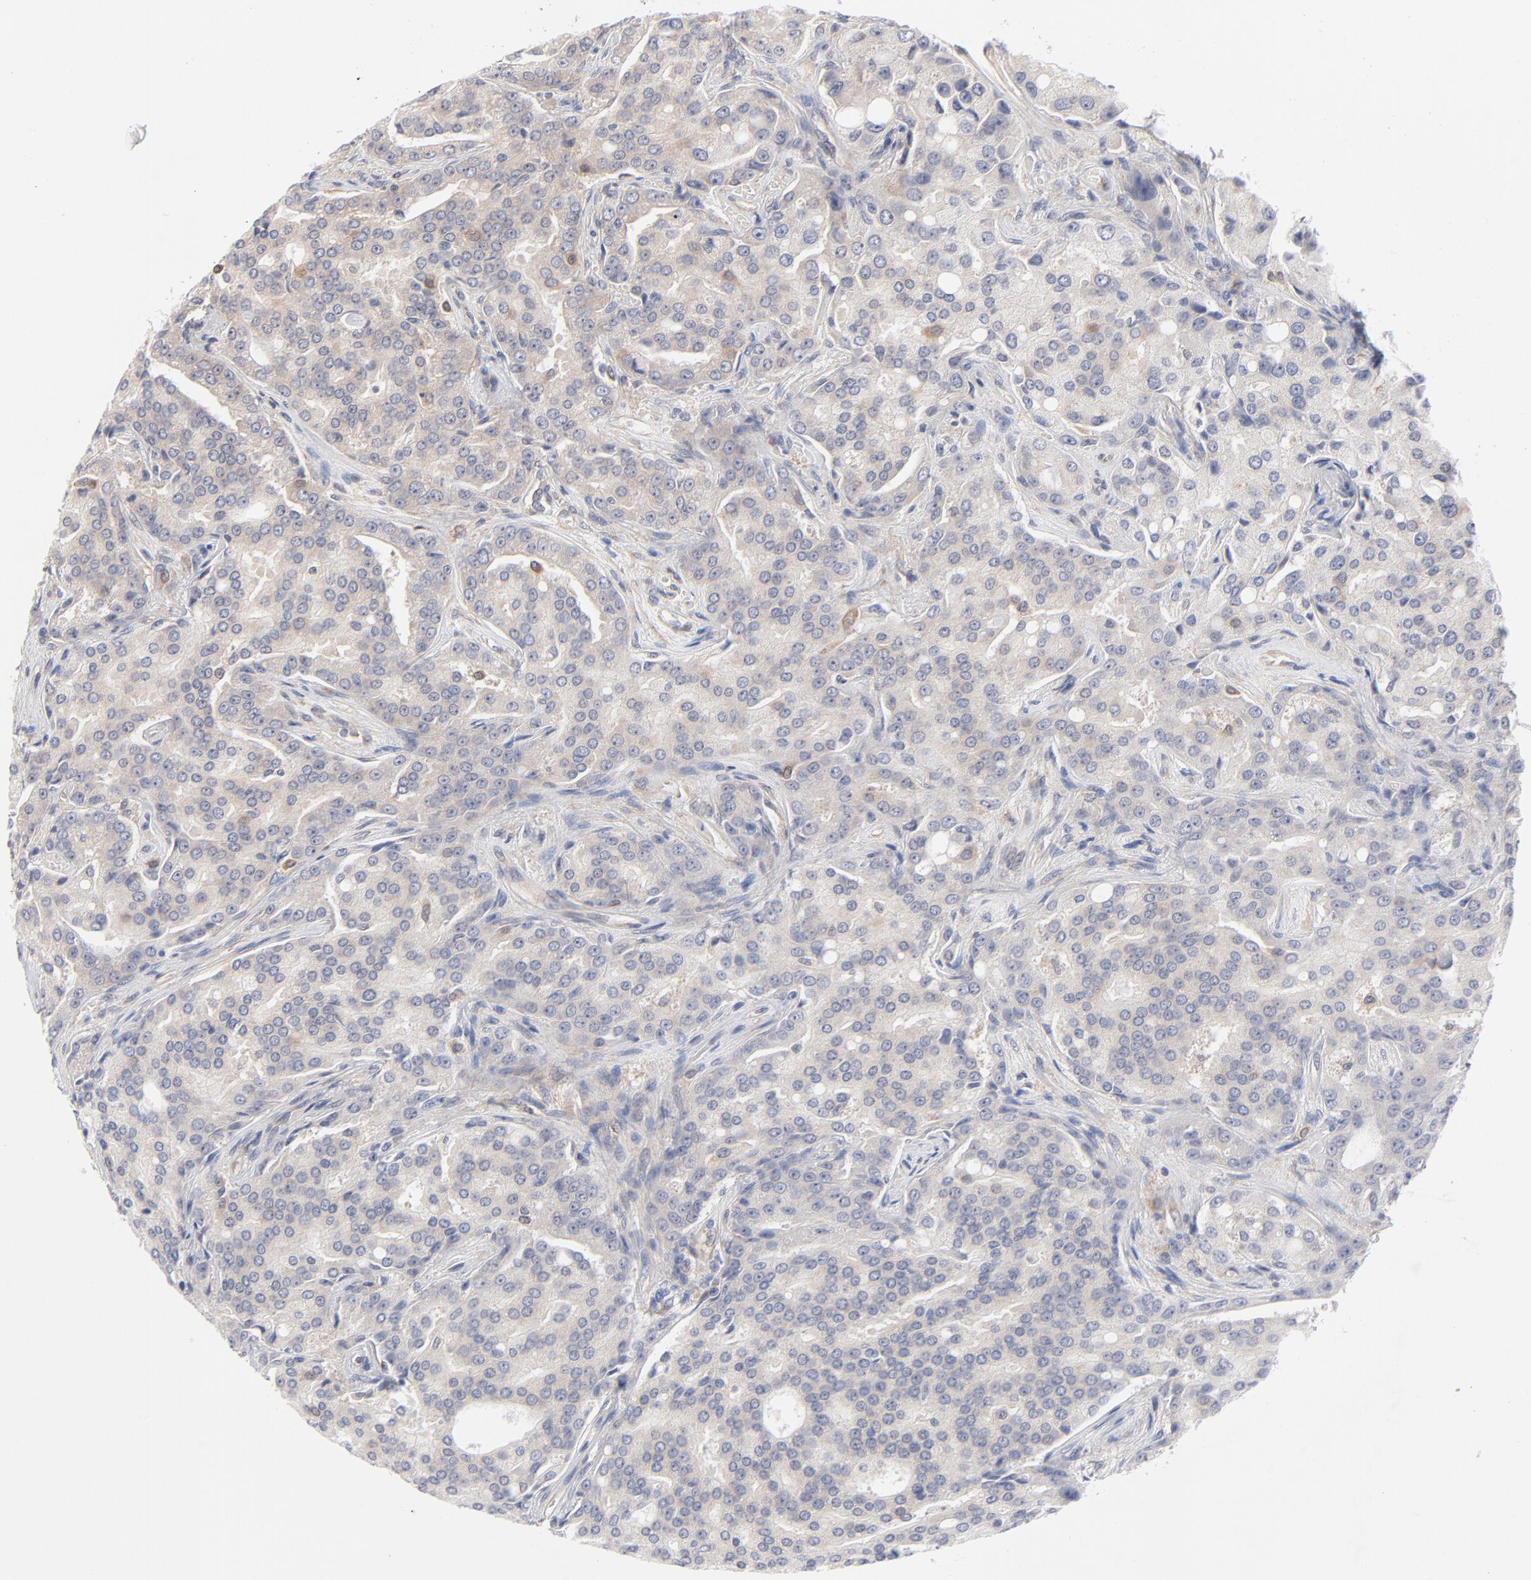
{"staining": {"intensity": "negative", "quantity": "none", "location": "none"}, "tissue": "prostate cancer", "cell_type": "Tumor cells", "image_type": "cancer", "snomed": [{"axis": "morphology", "description": "Adenocarcinoma, High grade"}, {"axis": "topography", "description": "Prostate"}], "caption": "This micrograph is of prostate cancer stained with immunohistochemistry to label a protein in brown with the nuclei are counter-stained blue. There is no positivity in tumor cells.", "gene": "ARRB1", "patient": {"sex": "male", "age": 72}}